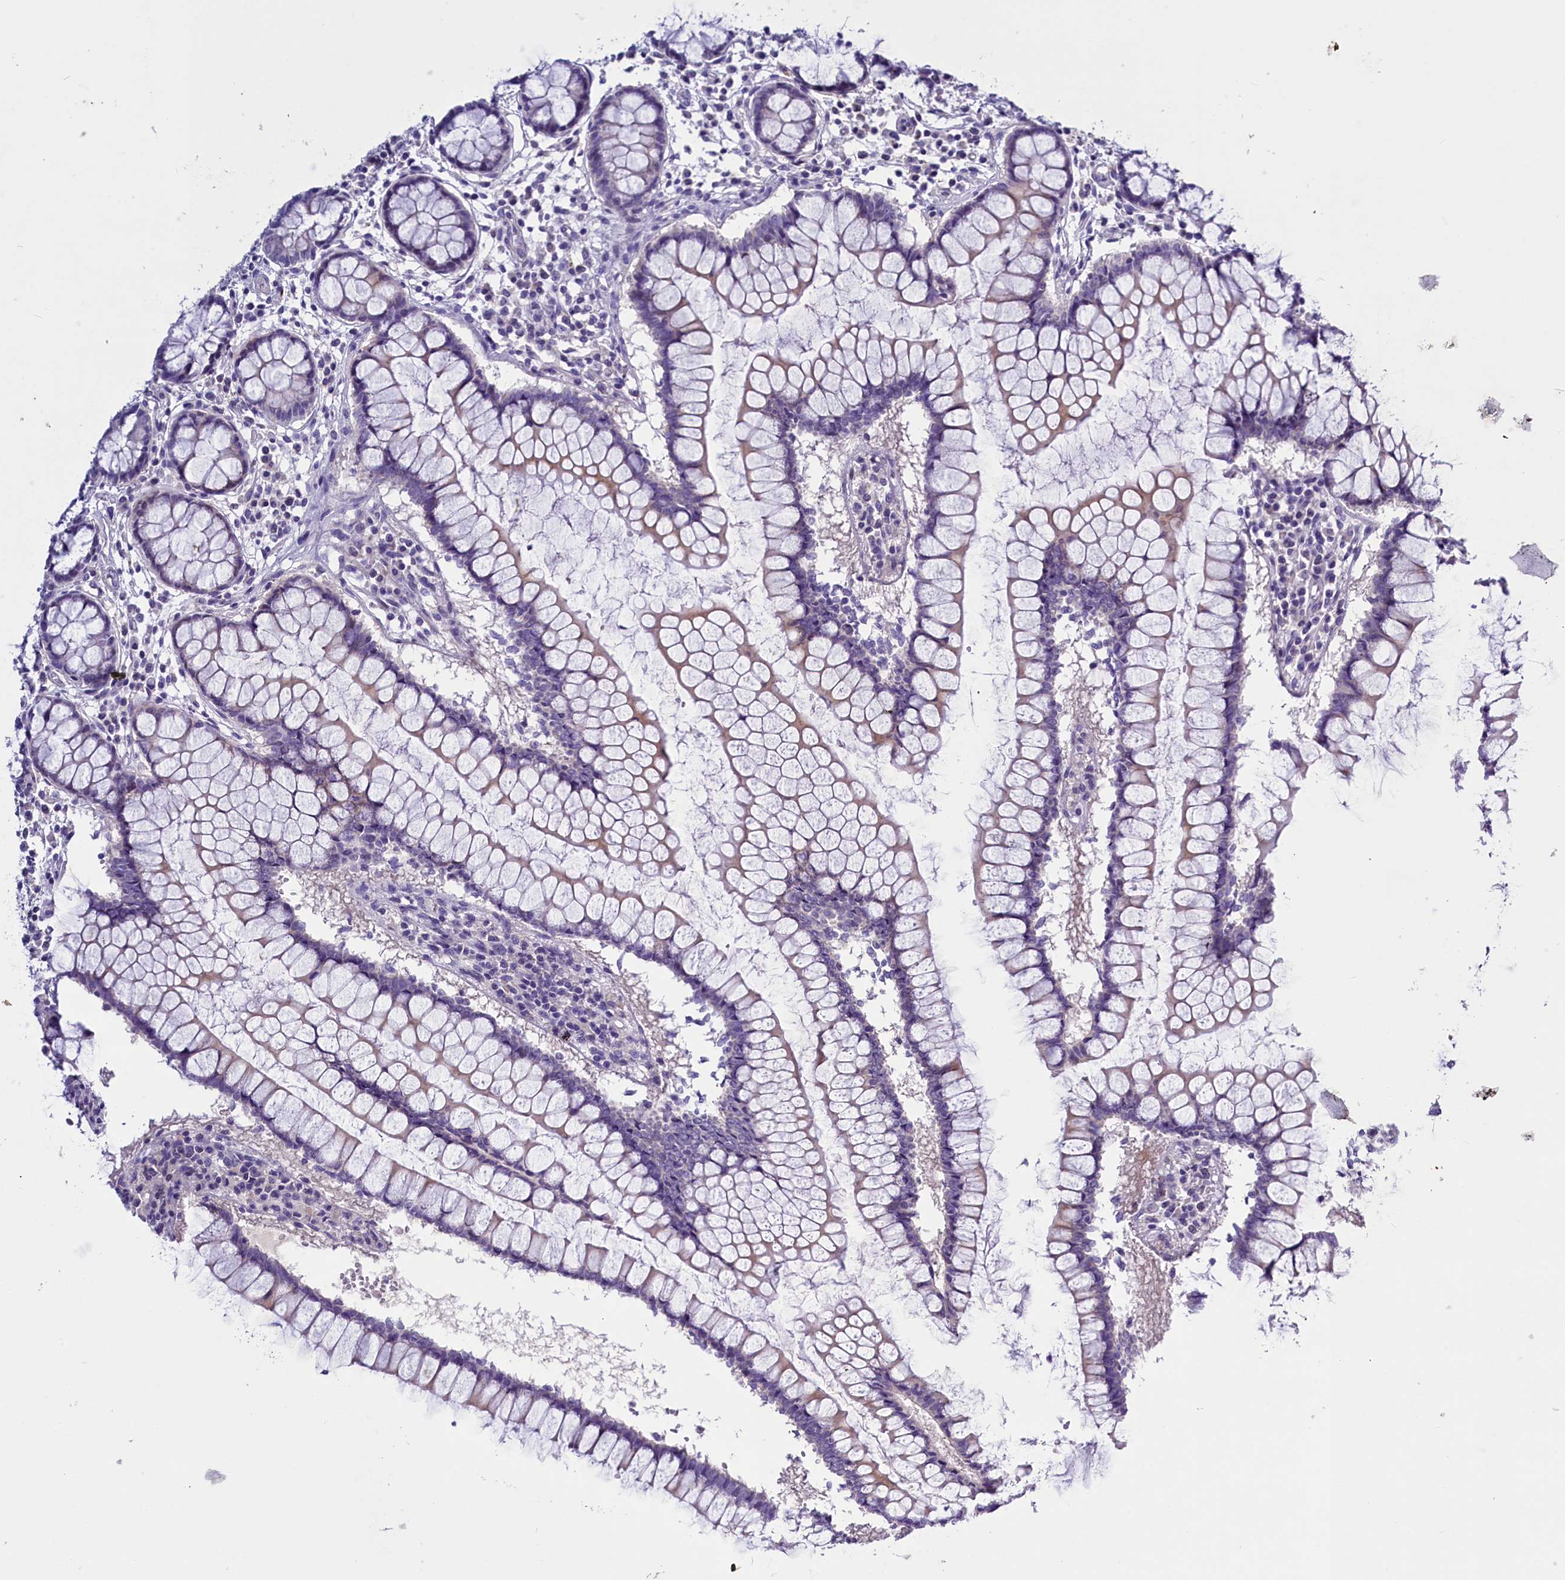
{"staining": {"intensity": "negative", "quantity": "none", "location": "none"}, "tissue": "colon", "cell_type": "Endothelial cells", "image_type": "normal", "snomed": [{"axis": "morphology", "description": "Normal tissue, NOS"}, {"axis": "morphology", "description": "Adenocarcinoma, NOS"}, {"axis": "topography", "description": "Colon"}], "caption": "A high-resolution image shows IHC staining of normal colon, which demonstrates no significant expression in endothelial cells.", "gene": "RTTN", "patient": {"sex": "female", "age": 55}}